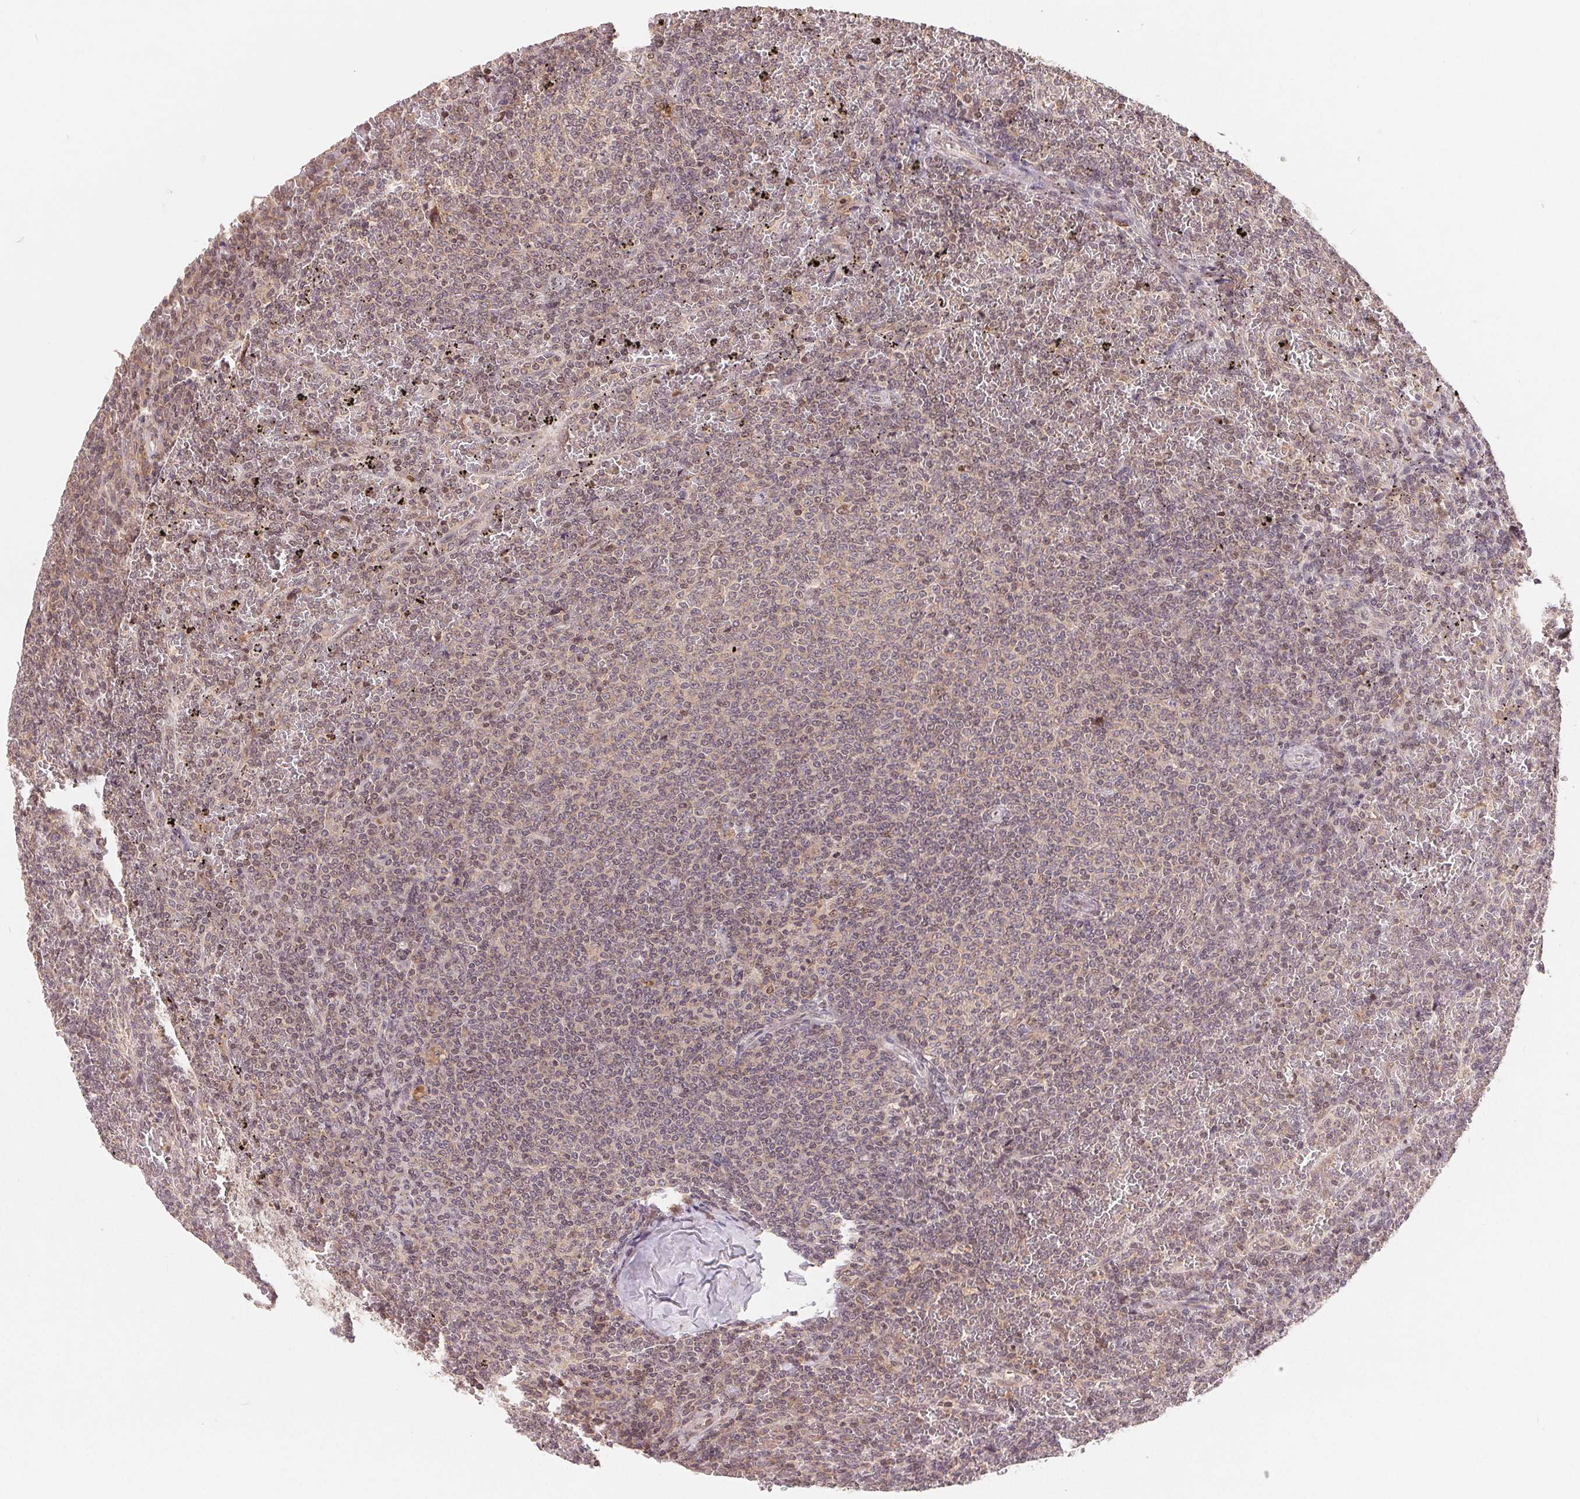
{"staining": {"intensity": "negative", "quantity": "none", "location": "none"}, "tissue": "lymphoma", "cell_type": "Tumor cells", "image_type": "cancer", "snomed": [{"axis": "morphology", "description": "Malignant lymphoma, non-Hodgkin's type, Low grade"}, {"axis": "topography", "description": "Spleen"}], "caption": "An IHC micrograph of lymphoma is shown. There is no staining in tumor cells of lymphoma.", "gene": "HMGN3", "patient": {"sex": "female", "age": 77}}